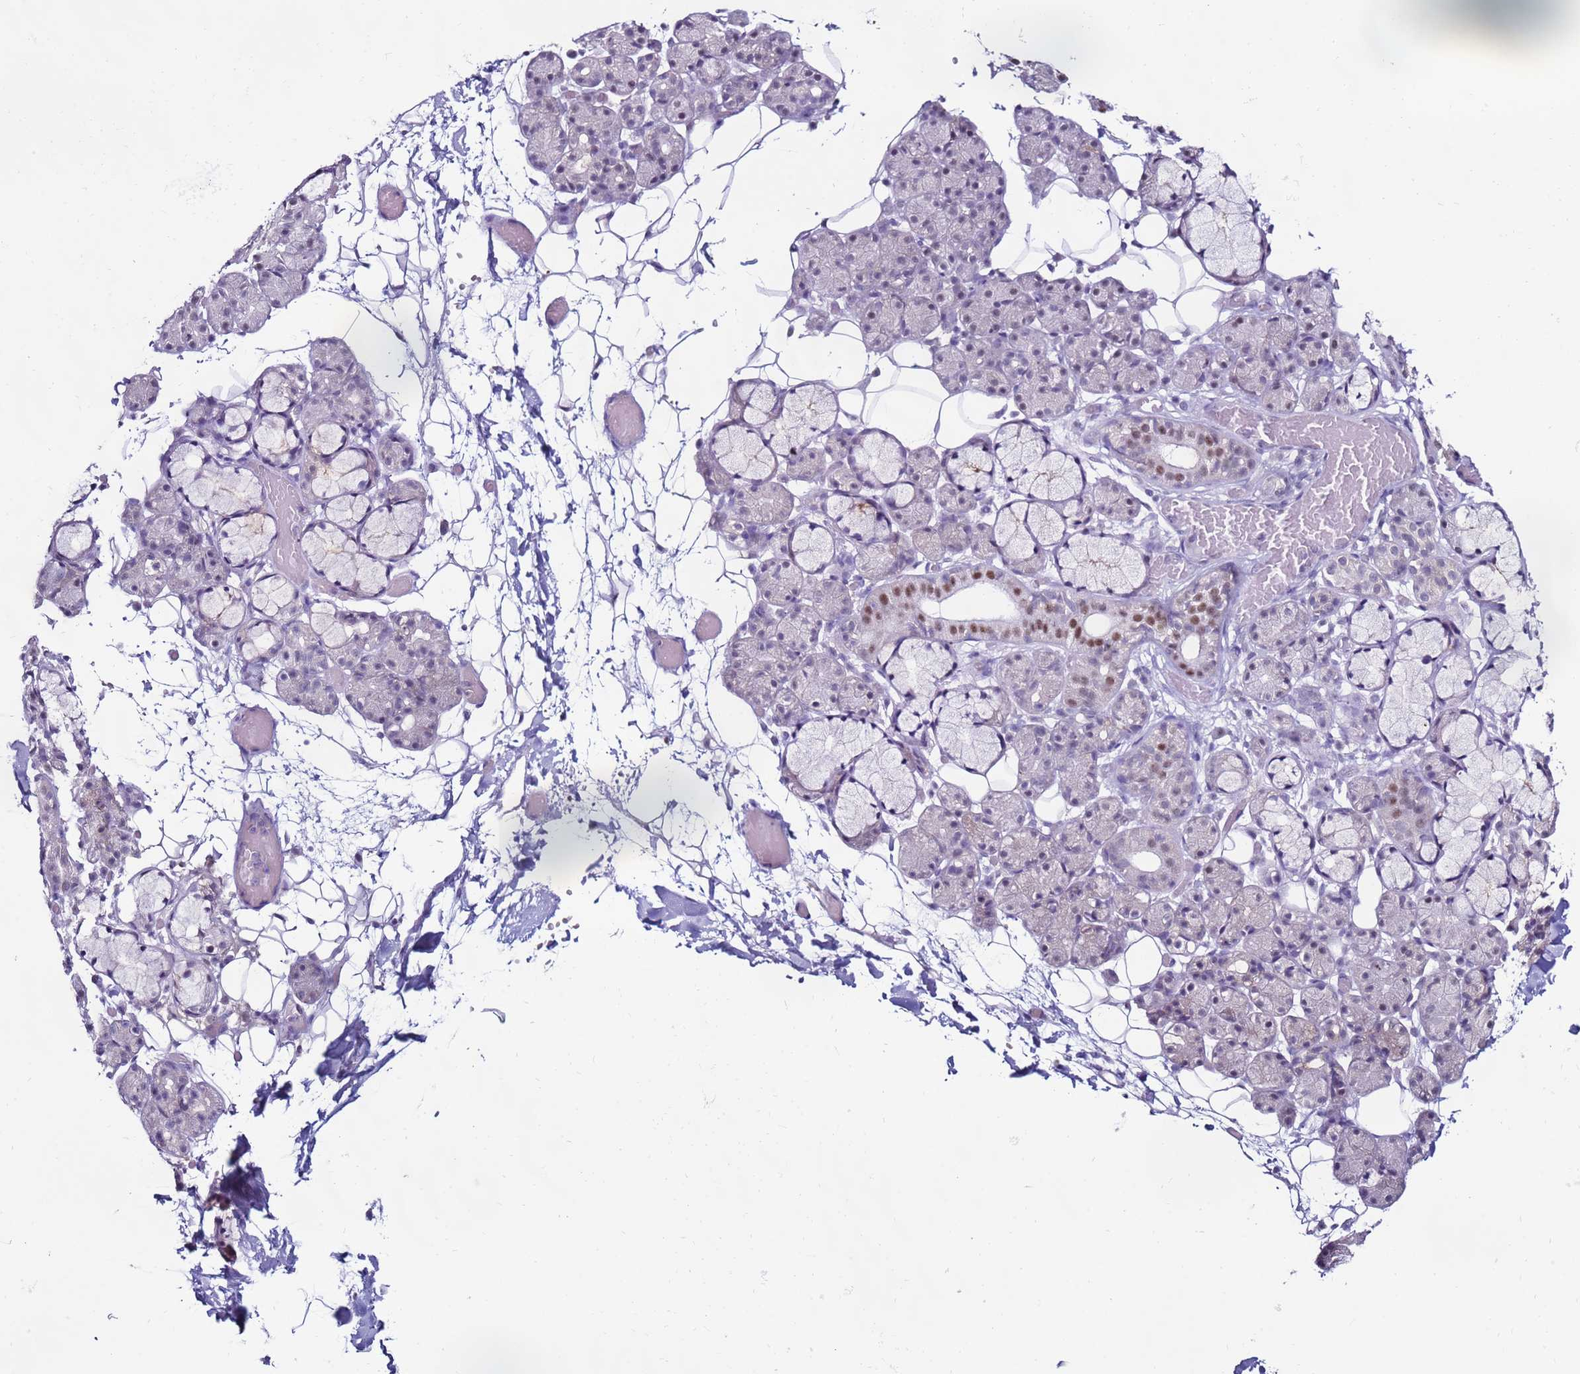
{"staining": {"intensity": "moderate", "quantity": "<25%", "location": "nuclear"}, "tissue": "salivary gland", "cell_type": "Glandular cells", "image_type": "normal", "snomed": [{"axis": "morphology", "description": "Normal tissue, NOS"}, {"axis": "topography", "description": "Salivary gland"}], "caption": "Immunohistochemistry (IHC) (DAB) staining of benign salivary gland displays moderate nuclear protein expression in about <25% of glandular cells.", "gene": "KPNA4", "patient": {"sex": "male", "age": 63}}